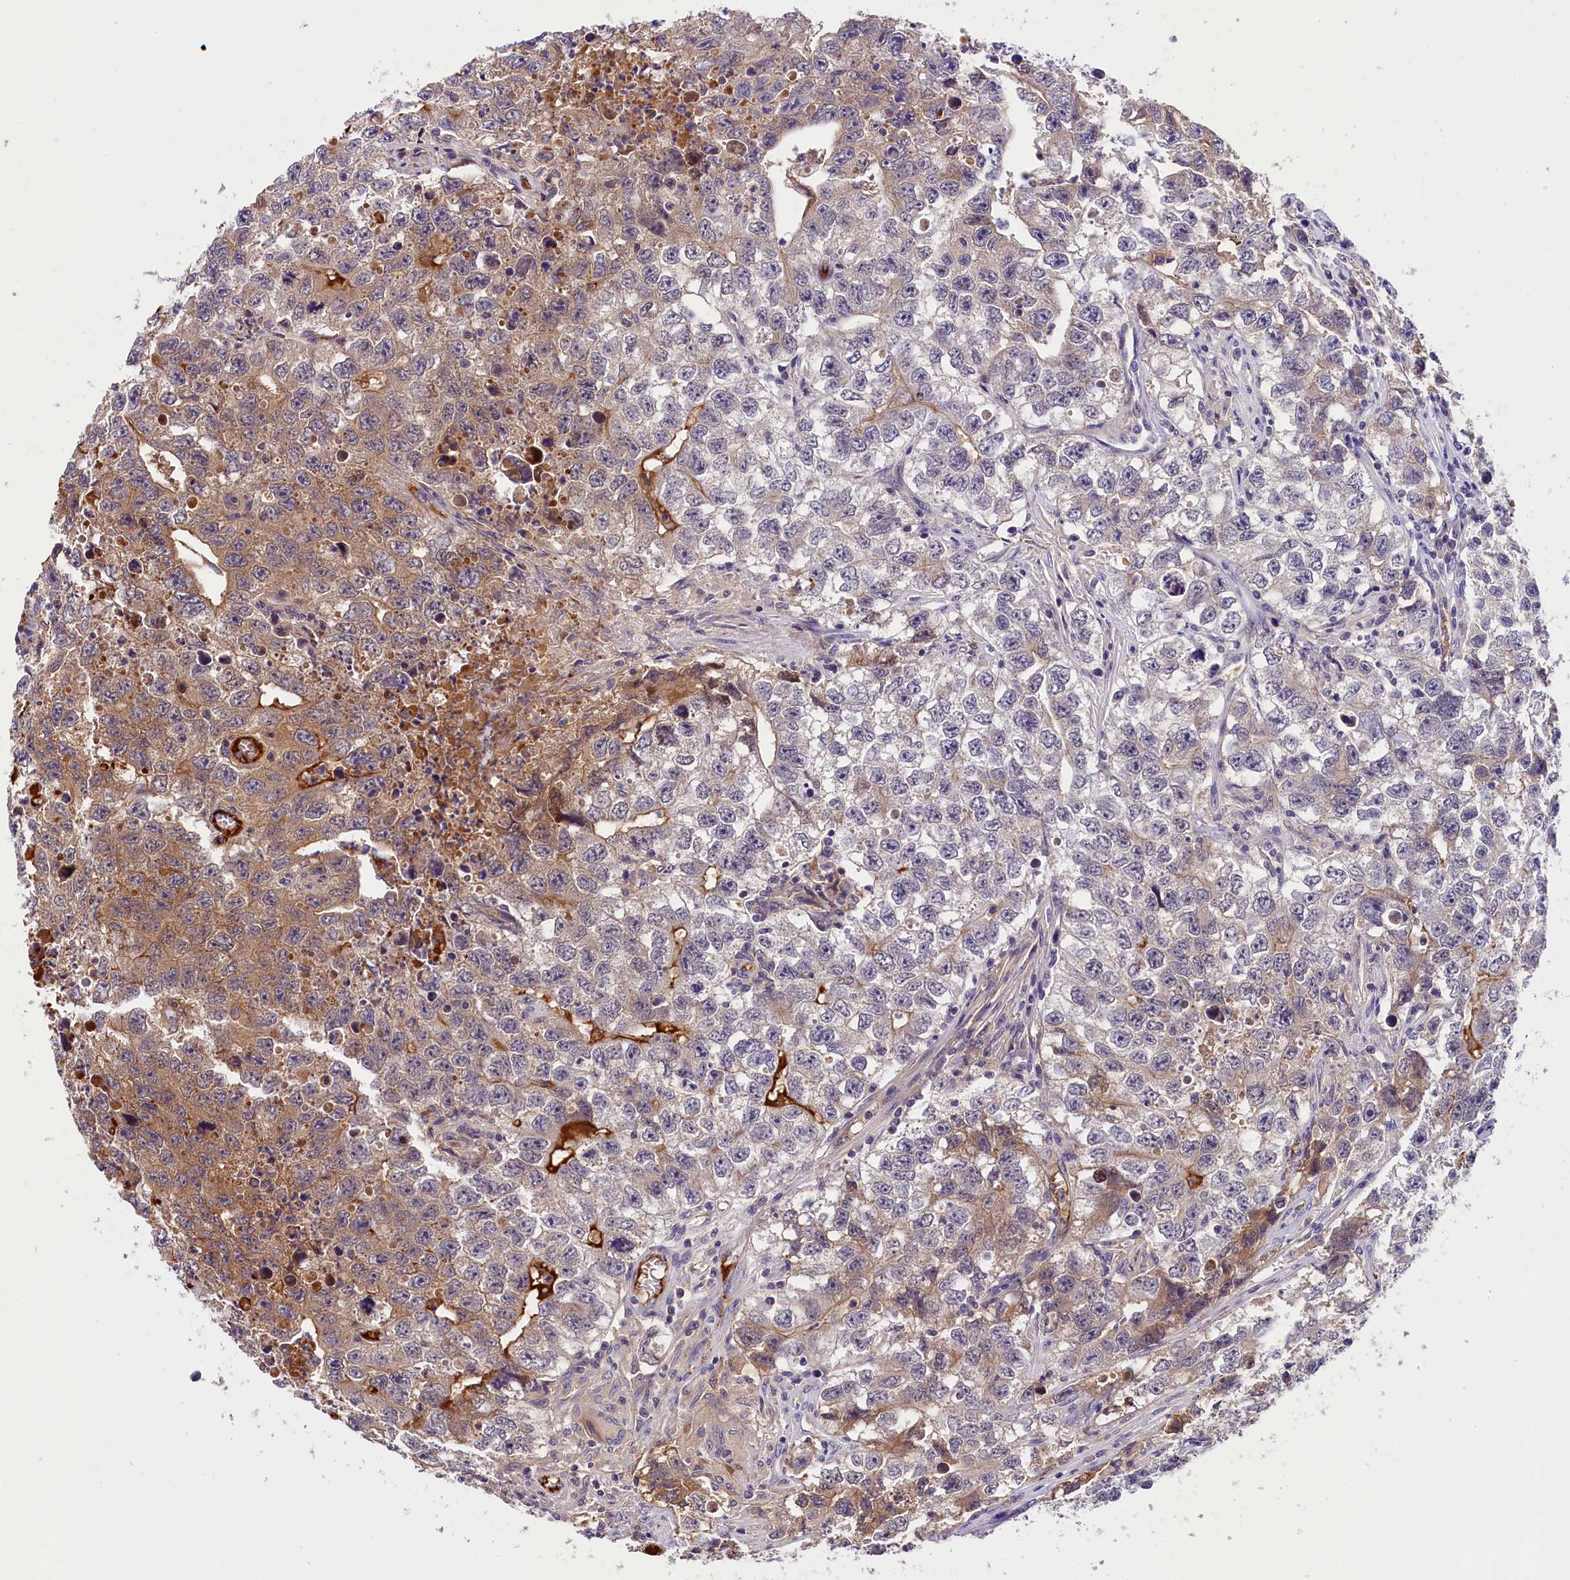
{"staining": {"intensity": "moderate", "quantity": "<25%", "location": "cytoplasmic/membranous"}, "tissue": "testis cancer", "cell_type": "Tumor cells", "image_type": "cancer", "snomed": [{"axis": "morphology", "description": "Seminoma, NOS"}, {"axis": "morphology", "description": "Carcinoma, Embryonal, NOS"}, {"axis": "topography", "description": "Testis"}], "caption": "An image of testis seminoma stained for a protein shows moderate cytoplasmic/membranous brown staining in tumor cells.", "gene": "PHAF1", "patient": {"sex": "male", "age": 43}}